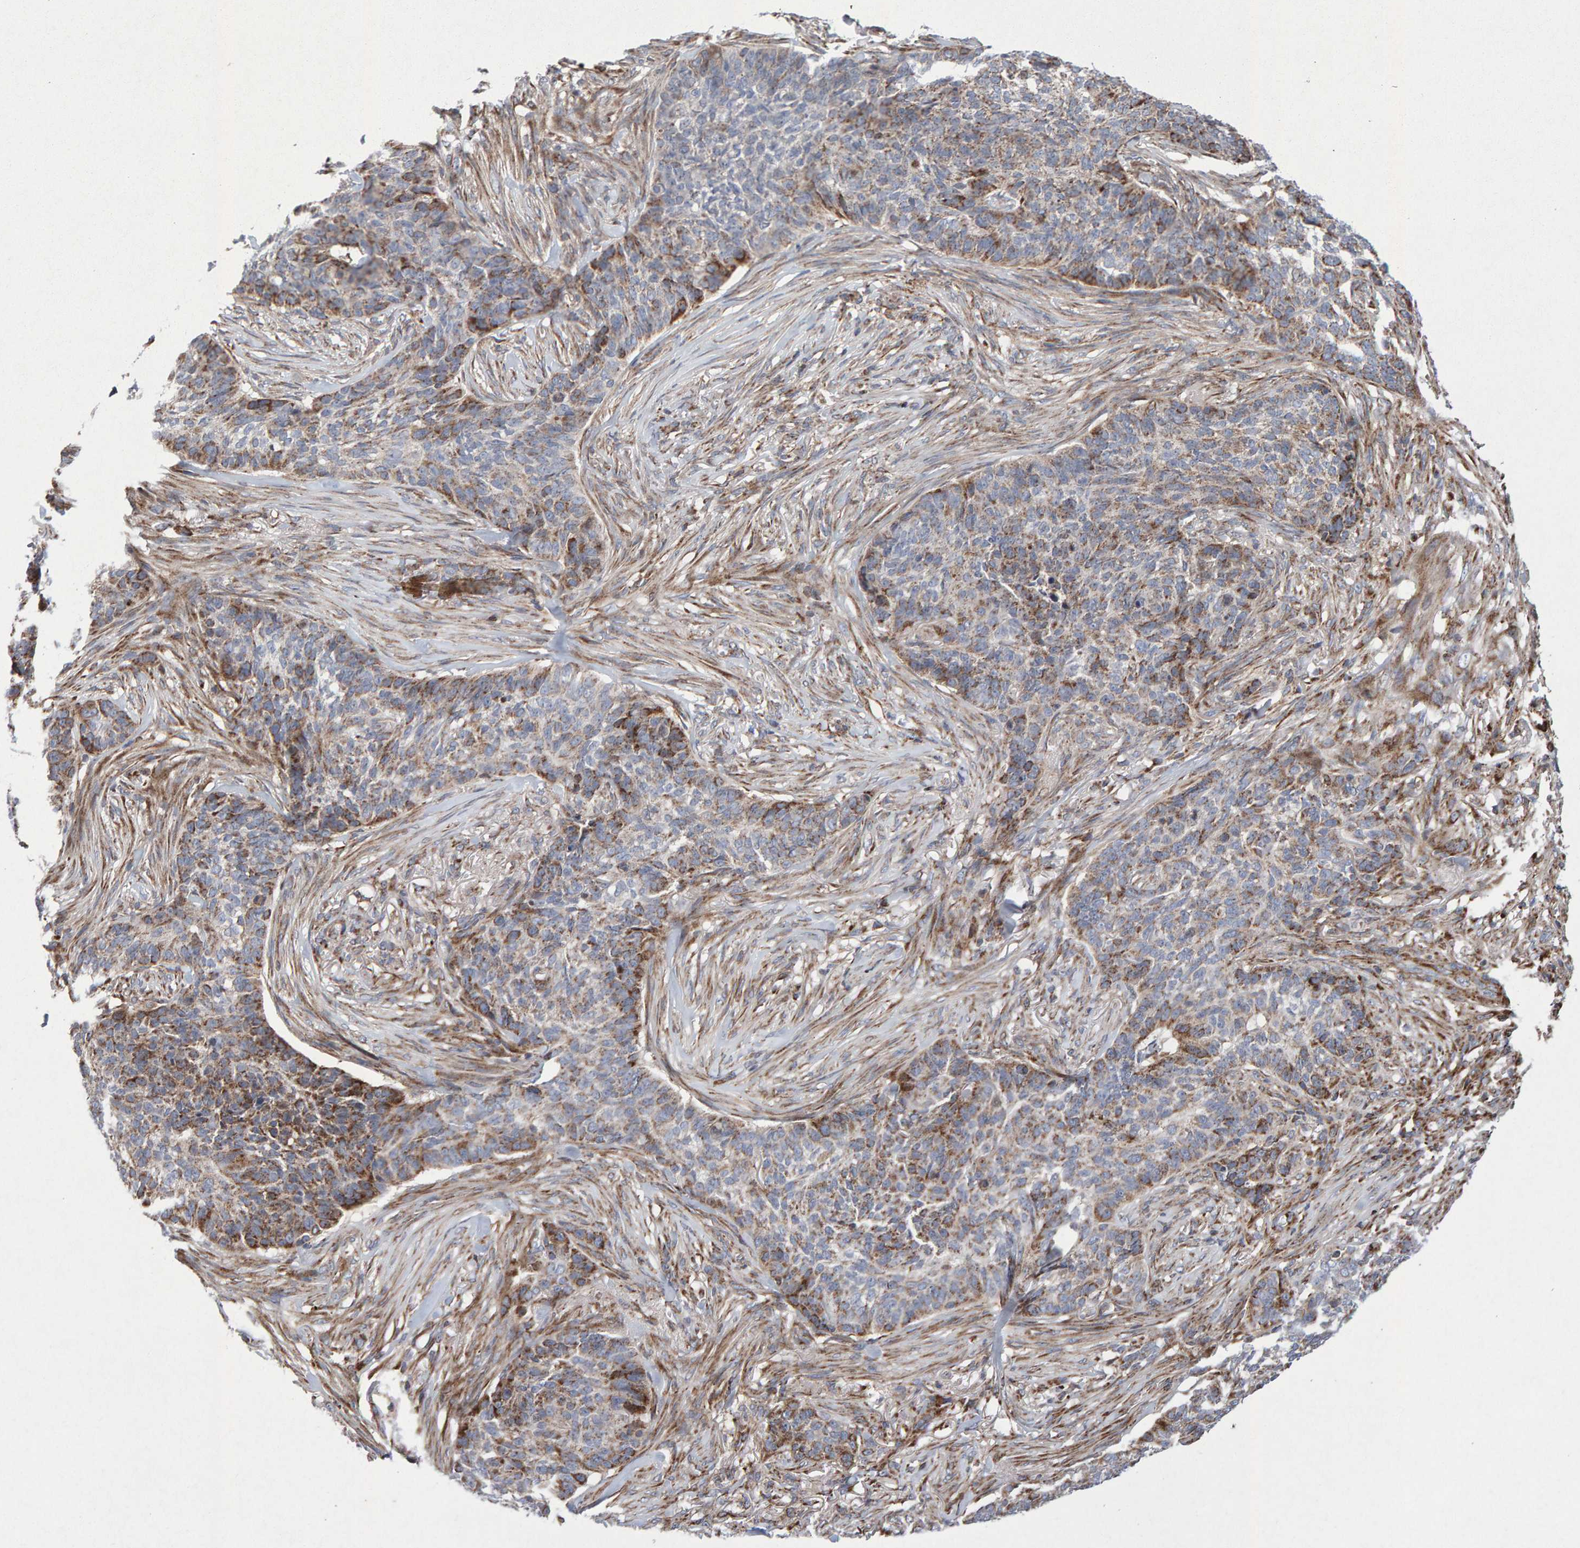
{"staining": {"intensity": "moderate", "quantity": "<25%", "location": "cytoplasmic/membranous"}, "tissue": "skin cancer", "cell_type": "Tumor cells", "image_type": "cancer", "snomed": [{"axis": "morphology", "description": "Basal cell carcinoma"}, {"axis": "topography", "description": "Skin"}], "caption": "Immunohistochemistry (IHC) photomicrograph of skin cancer (basal cell carcinoma) stained for a protein (brown), which displays low levels of moderate cytoplasmic/membranous positivity in about <25% of tumor cells.", "gene": "PECR", "patient": {"sex": "male", "age": 85}}